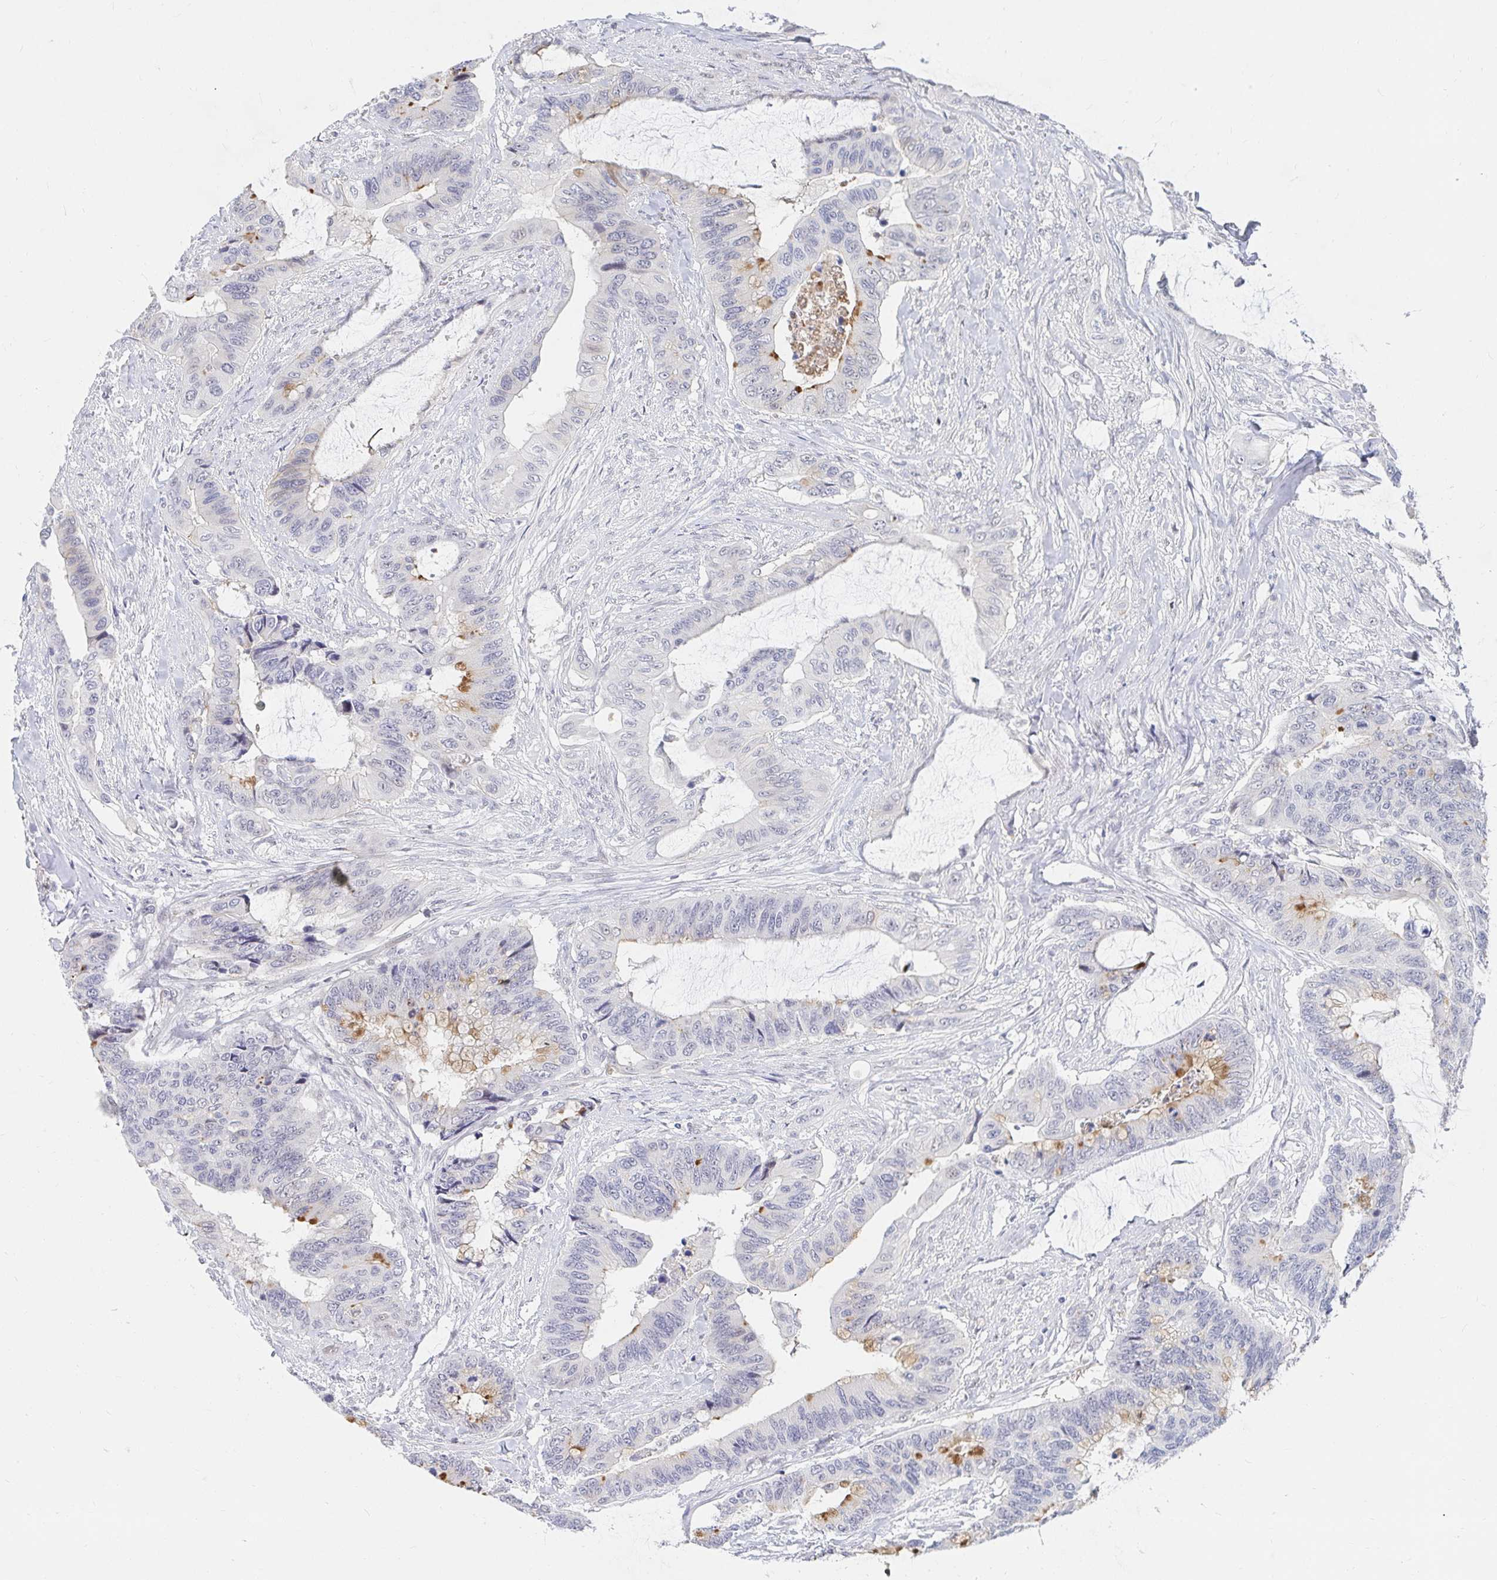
{"staining": {"intensity": "moderate", "quantity": "<25%", "location": "cytoplasmic/membranous"}, "tissue": "colorectal cancer", "cell_type": "Tumor cells", "image_type": "cancer", "snomed": [{"axis": "morphology", "description": "Adenocarcinoma, NOS"}, {"axis": "topography", "description": "Rectum"}], "caption": "Adenocarcinoma (colorectal) stained with DAB IHC demonstrates low levels of moderate cytoplasmic/membranous staining in approximately <25% of tumor cells.", "gene": "COL28A1", "patient": {"sex": "female", "age": 59}}